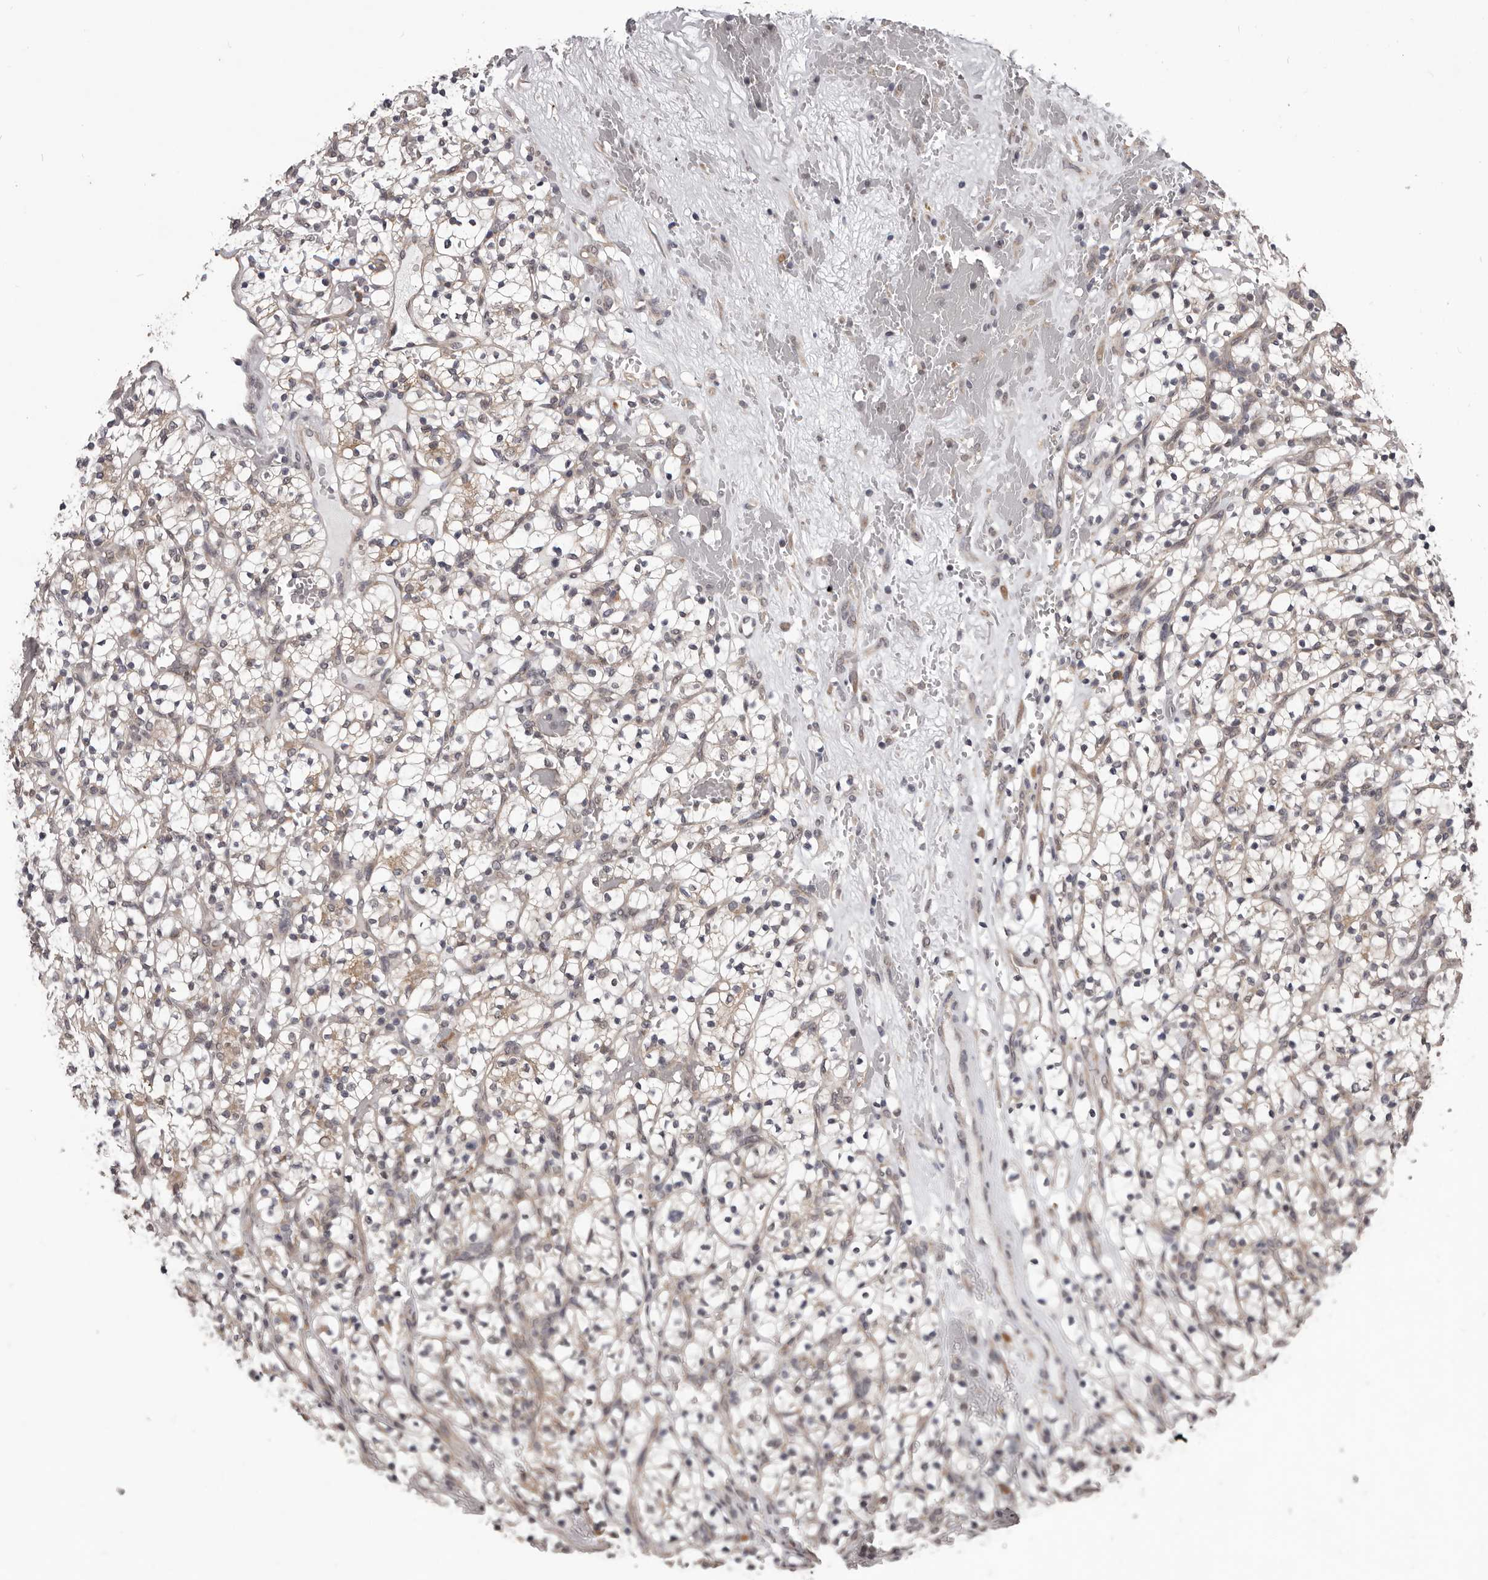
{"staining": {"intensity": "weak", "quantity": "<25%", "location": "cytoplasmic/membranous"}, "tissue": "renal cancer", "cell_type": "Tumor cells", "image_type": "cancer", "snomed": [{"axis": "morphology", "description": "Adenocarcinoma, NOS"}, {"axis": "topography", "description": "Kidney"}], "caption": "Renal cancer (adenocarcinoma) was stained to show a protein in brown. There is no significant staining in tumor cells.", "gene": "CELF3", "patient": {"sex": "female", "age": 57}}